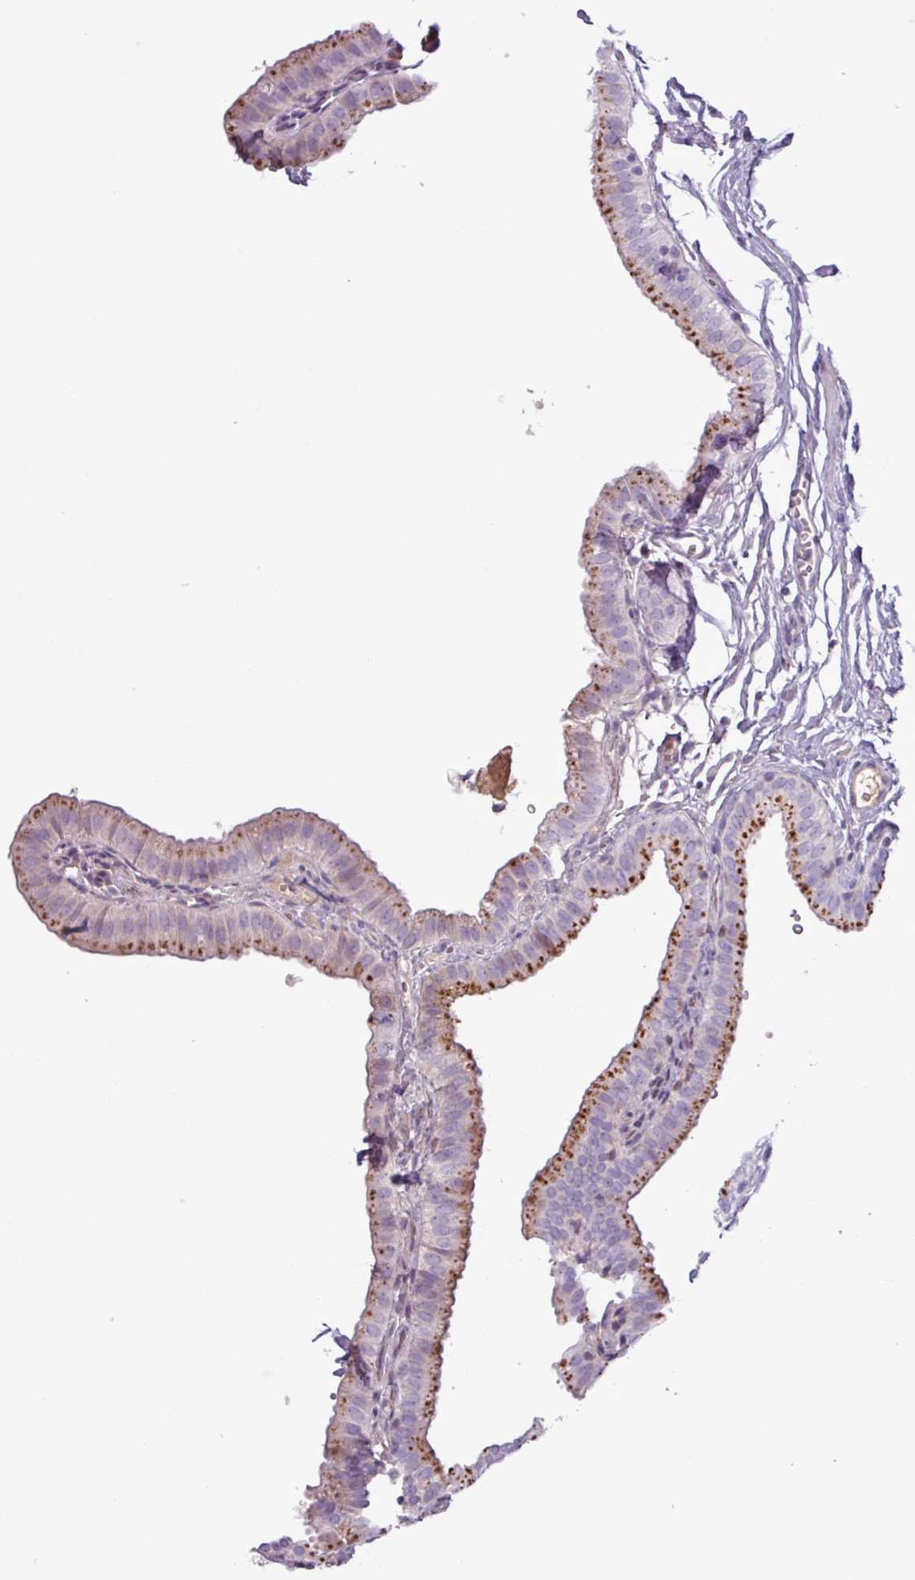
{"staining": {"intensity": "moderate", "quantity": ">75%", "location": "cytoplasmic/membranous"}, "tissue": "gallbladder", "cell_type": "Glandular cells", "image_type": "normal", "snomed": [{"axis": "morphology", "description": "Normal tissue, NOS"}, {"axis": "topography", "description": "Gallbladder"}], "caption": "Immunohistochemistry (IHC) image of benign gallbladder: human gallbladder stained using IHC exhibits medium levels of moderate protein expression localized specifically in the cytoplasmic/membranous of glandular cells, appearing as a cytoplasmic/membranous brown color.", "gene": "C4A", "patient": {"sex": "female", "age": 61}}